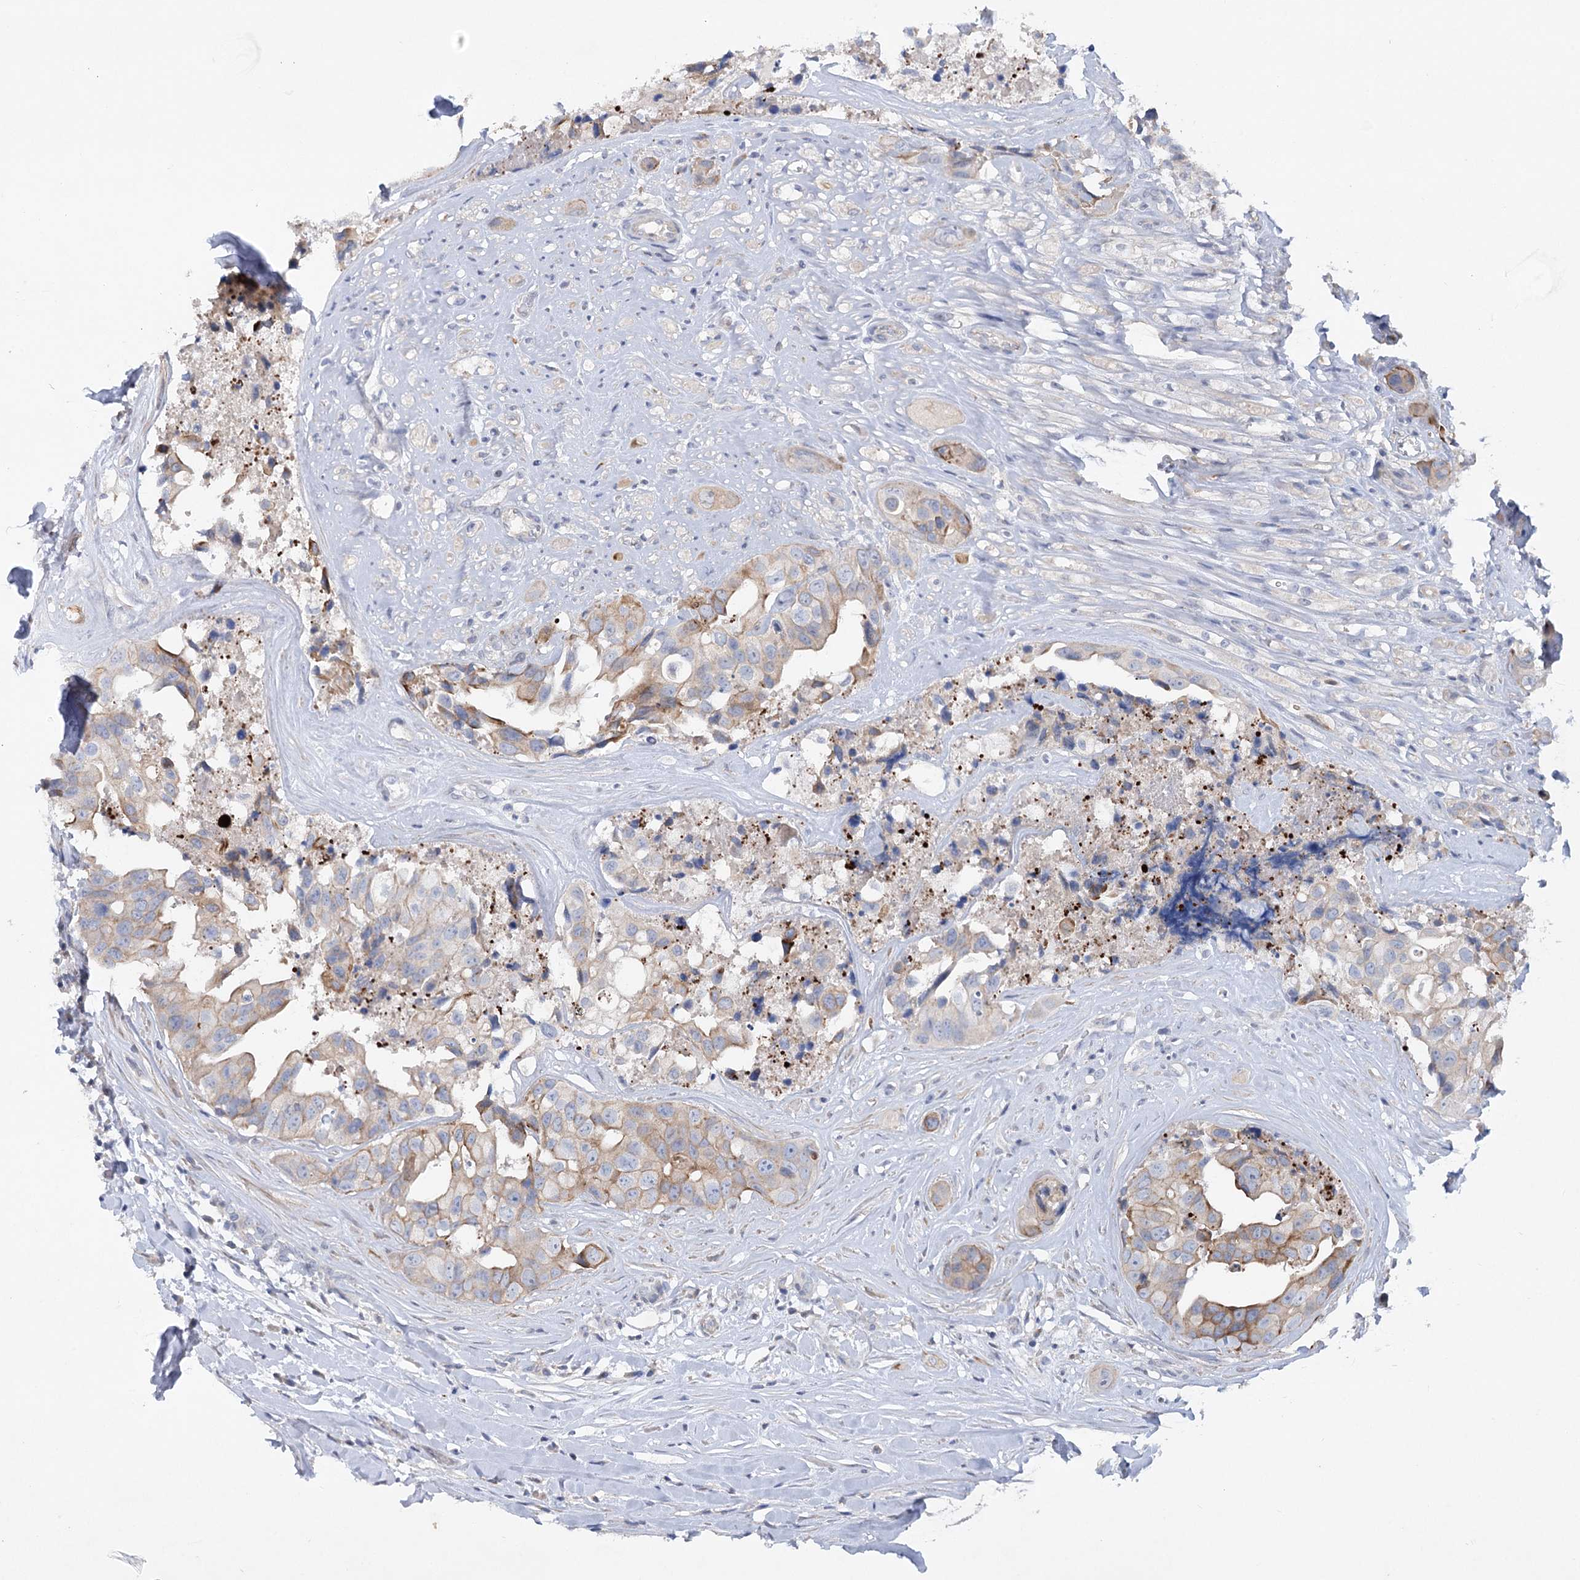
{"staining": {"intensity": "weak", "quantity": "25%-75%", "location": "cytoplasmic/membranous"}, "tissue": "head and neck cancer", "cell_type": "Tumor cells", "image_type": "cancer", "snomed": [{"axis": "morphology", "description": "Adenocarcinoma, NOS"}, {"axis": "morphology", "description": "Adenocarcinoma, metastatic, NOS"}, {"axis": "topography", "description": "Head-Neck"}], "caption": "Weak cytoplasmic/membranous staining for a protein is identified in approximately 25%-75% of tumor cells of head and neck cancer using IHC.", "gene": "SCN11A", "patient": {"sex": "male", "age": 75}}